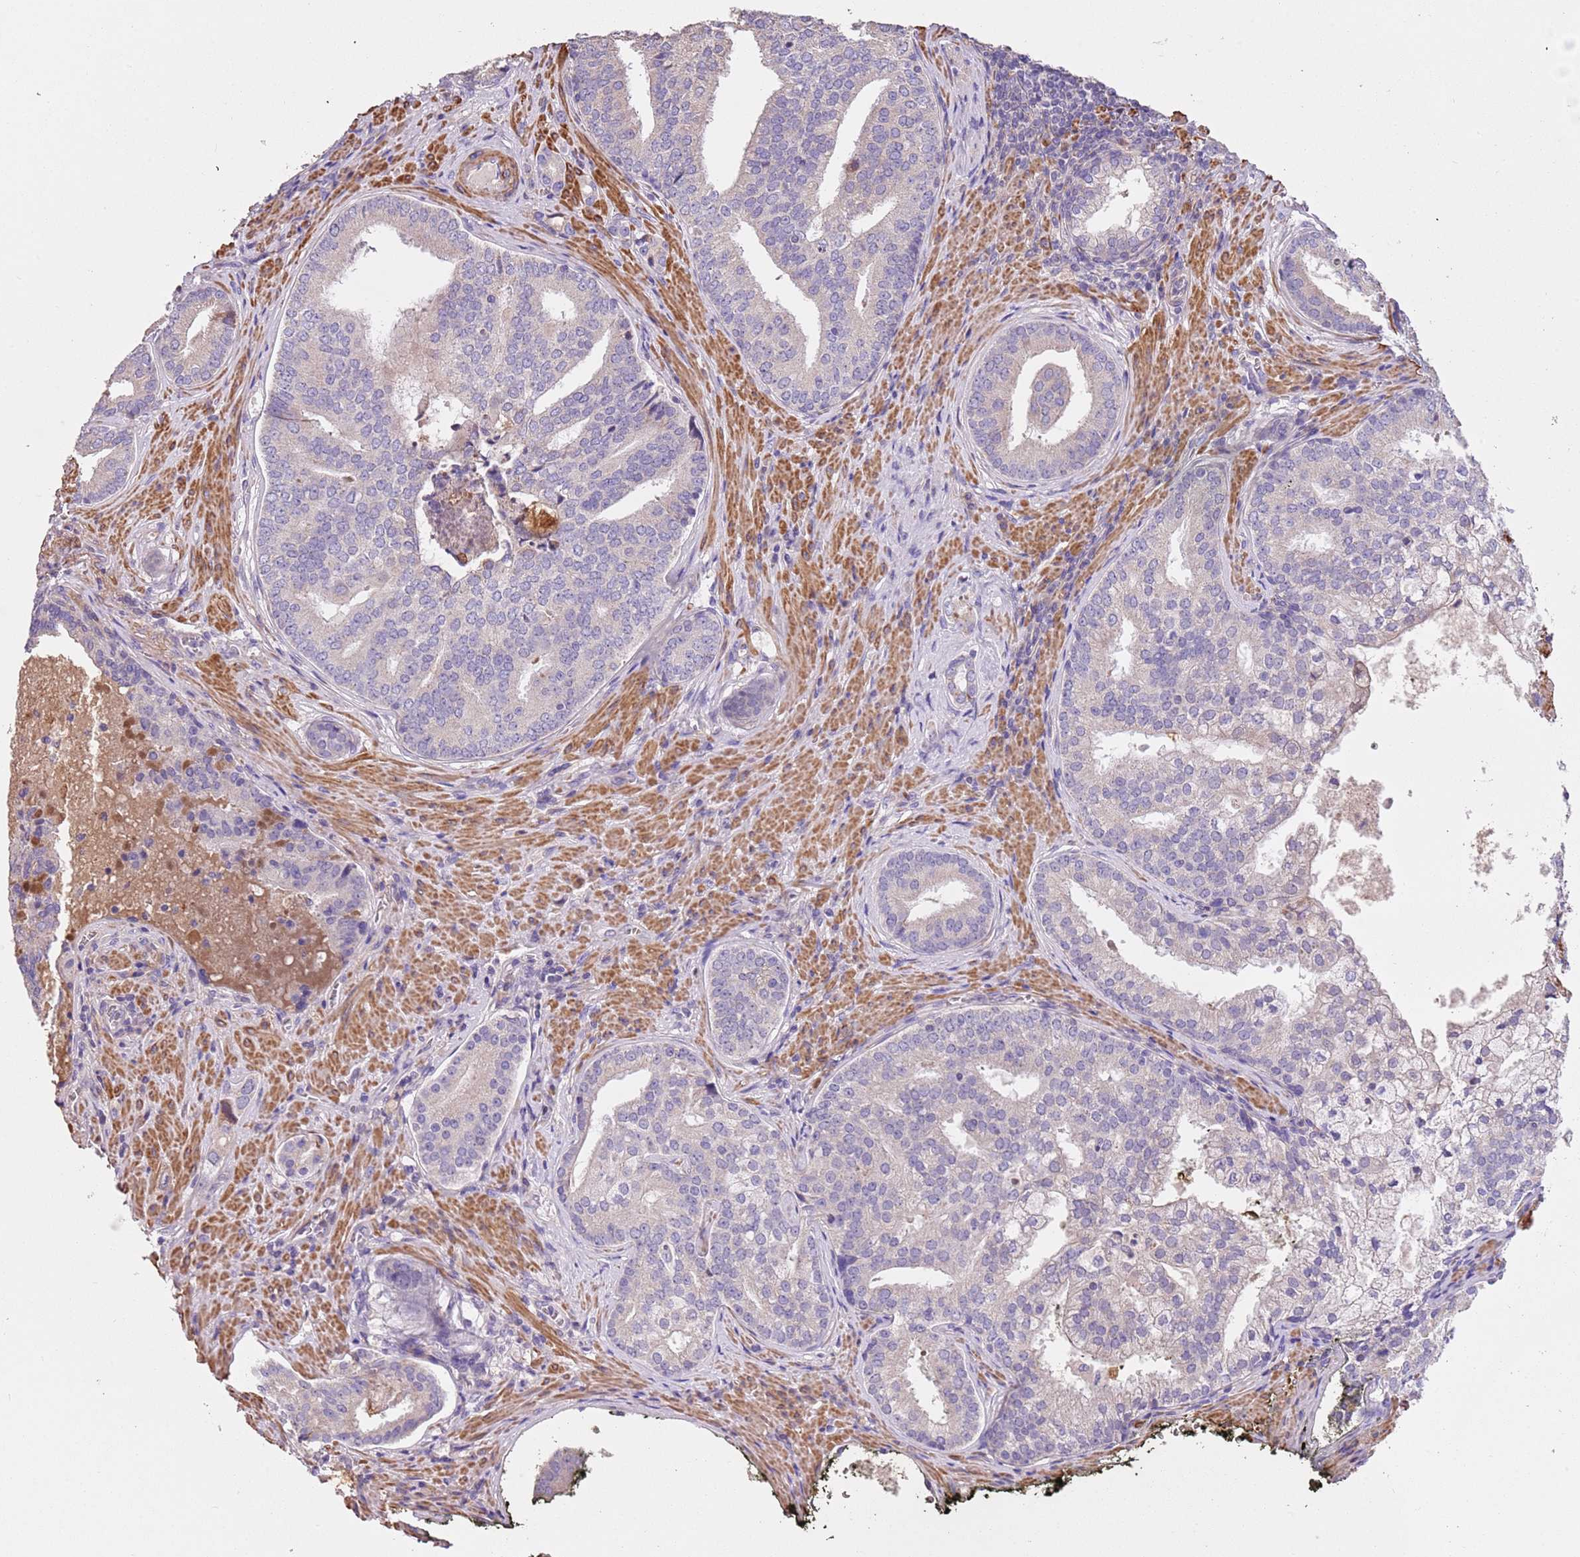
{"staining": {"intensity": "negative", "quantity": "none", "location": "none"}, "tissue": "prostate cancer", "cell_type": "Tumor cells", "image_type": "cancer", "snomed": [{"axis": "morphology", "description": "Adenocarcinoma, High grade"}, {"axis": "topography", "description": "Prostate"}], "caption": "A high-resolution image shows IHC staining of prostate high-grade adenocarcinoma, which displays no significant positivity in tumor cells.", "gene": "PIGA", "patient": {"sex": "male", "age": 55}}